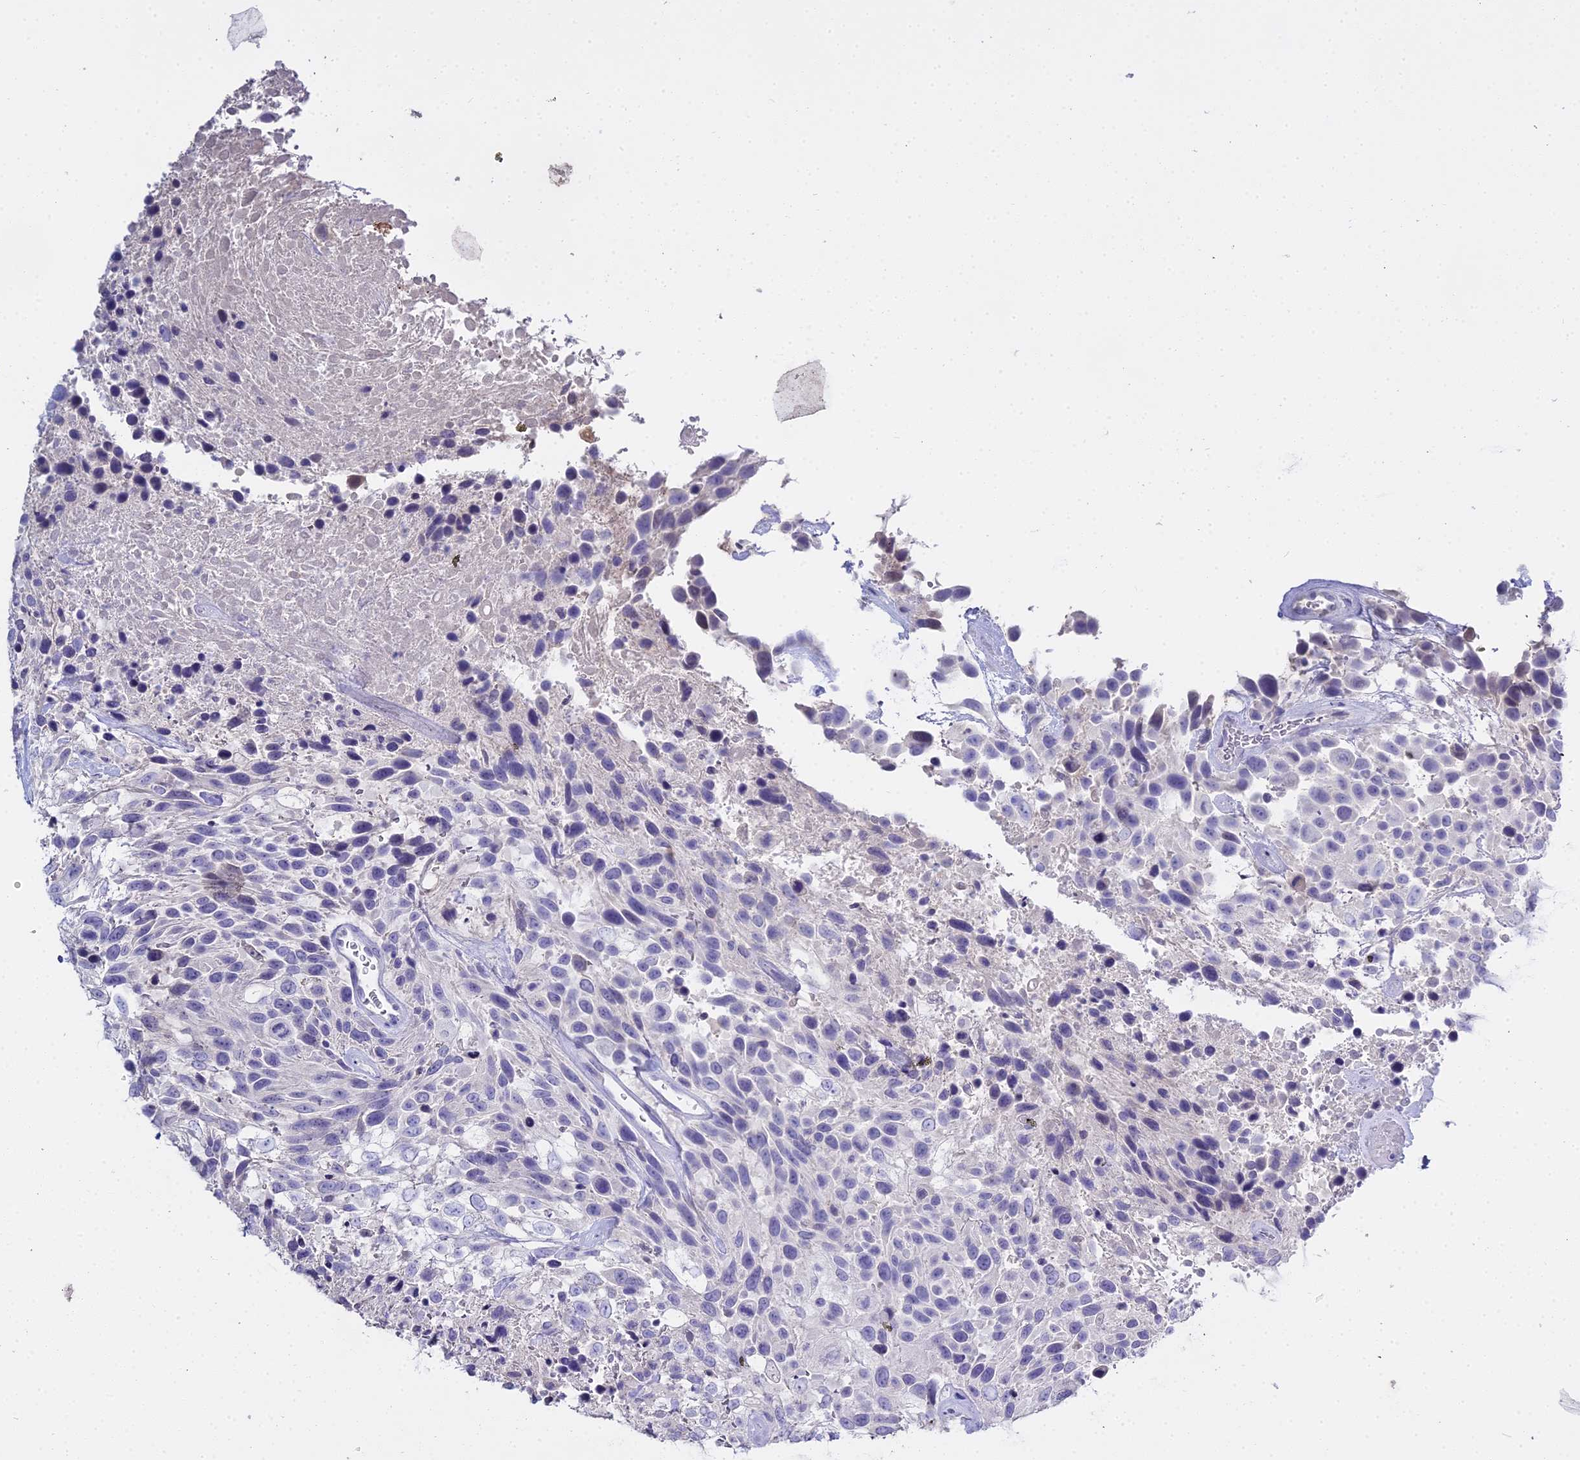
{"staining": {"intensity": "negative", "quantity": "none", "location": "none"}, "tissue": "urothelial cancer", "cell_type": "Tumor cells", "image_type": "cancer", "snomed": [{"axis": "morphology", "description": "Urothelial carcinoma, High grade"}, {"axis": "topography", "description": "Urinary bladder"}], "caption": "Tumor cells show no significant protein staining in urothelial cancer.", "gene": "S100A7", "patient": {"sex": "female", "age": 70}}